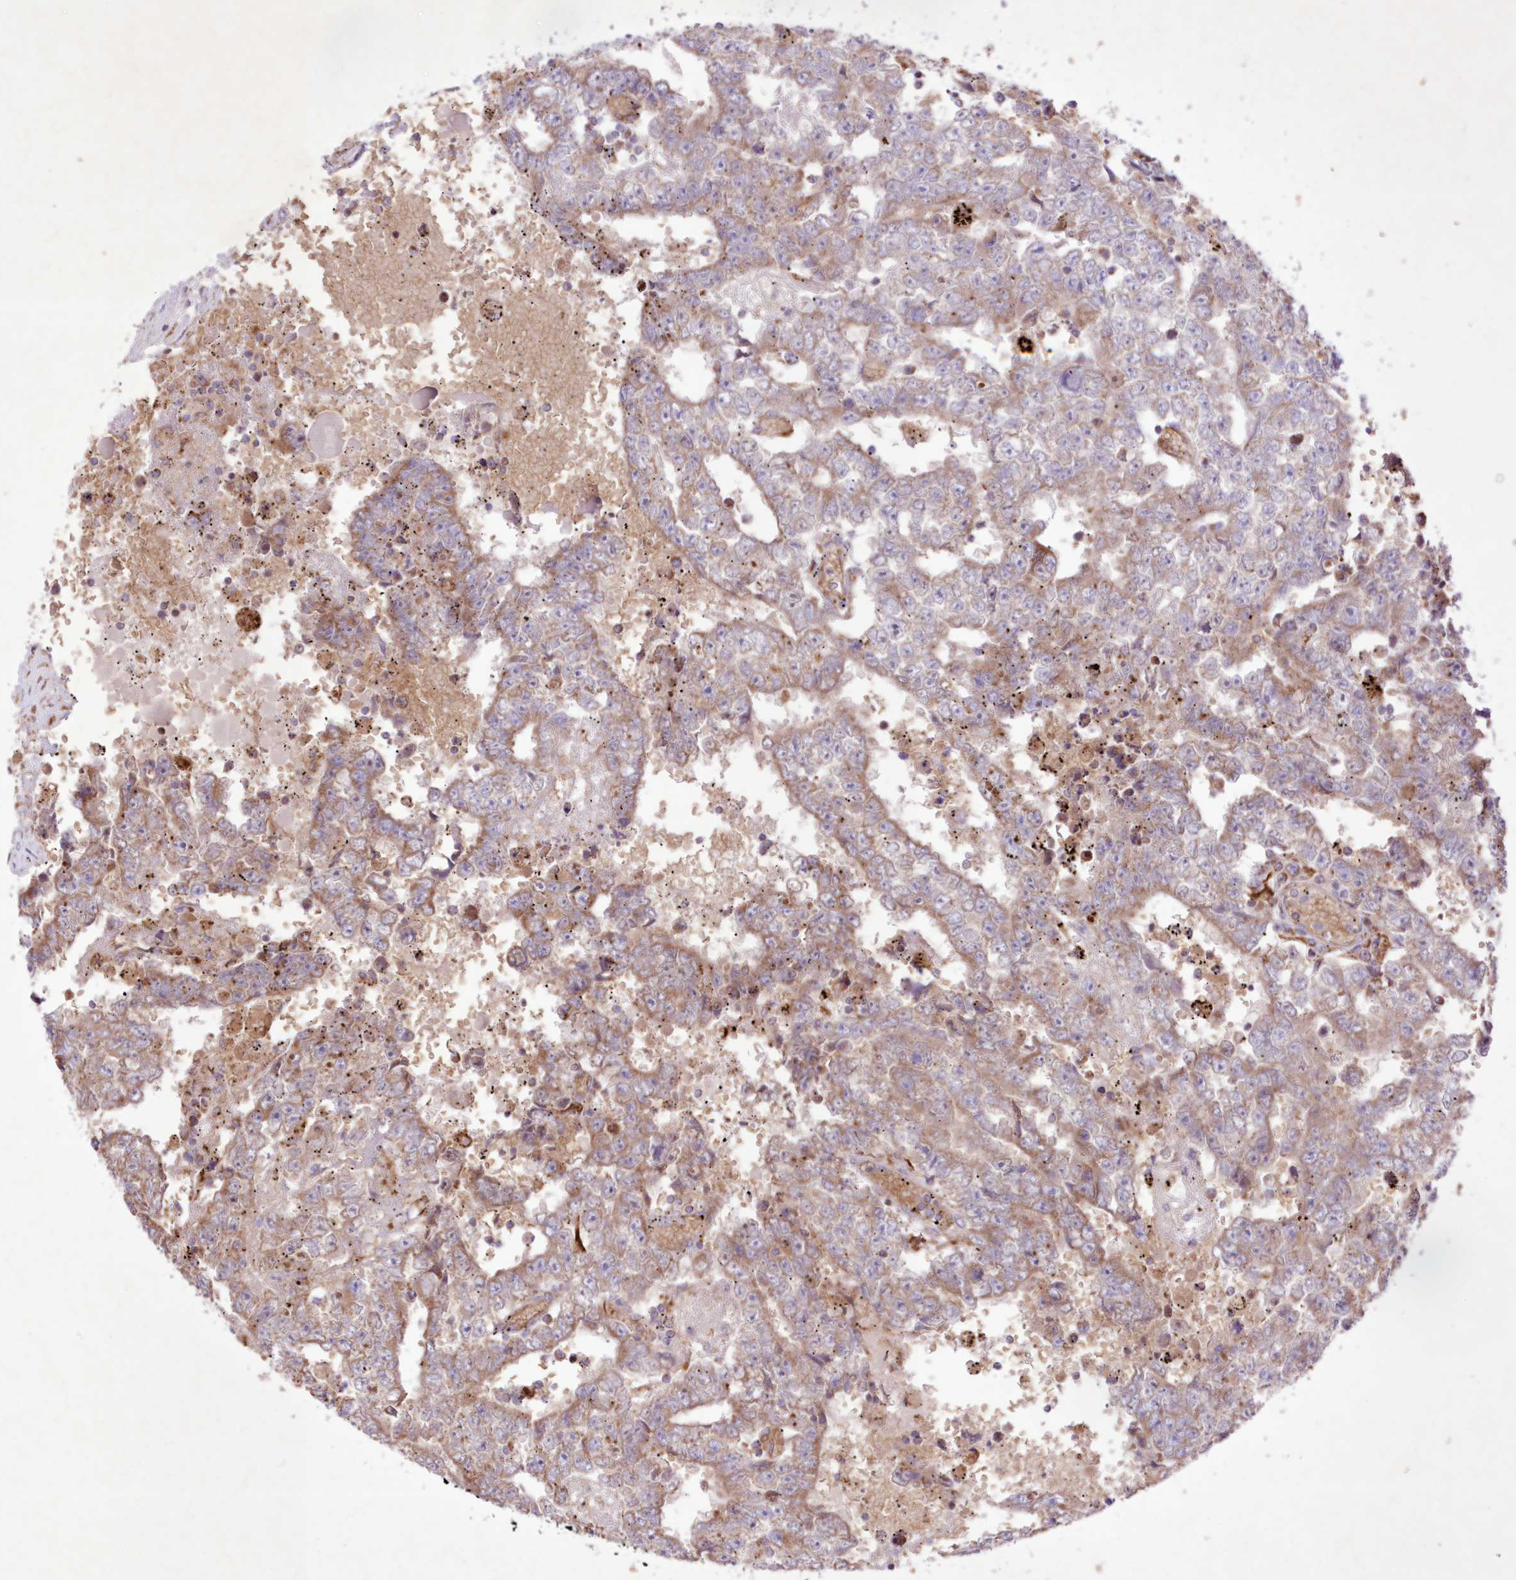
{"staining": {"intensity": "moderate", "quantity": "25%-75%", "location": "cytoplasmic/membranous"}, "tissue": "testis cancer", "cell_type": "Tumor cells", "image_type": "cancer", "snomed": [{"axis": "morphology", "description": "Carcinoma, Embryonal, NOS"}, {"axis": "topography", "description": "Testis"}], "caption": "Immunohistochemistry micrograph of testis cancer (embryonal carcinoma) stained for a protein (brown), which reveals medium levels of moderate cytoplasmic/membranous positivity in approximately 25%-75% of tumor cells.", "gene": "FCHO2", "patient": {"sex": "male", "age": 25}}